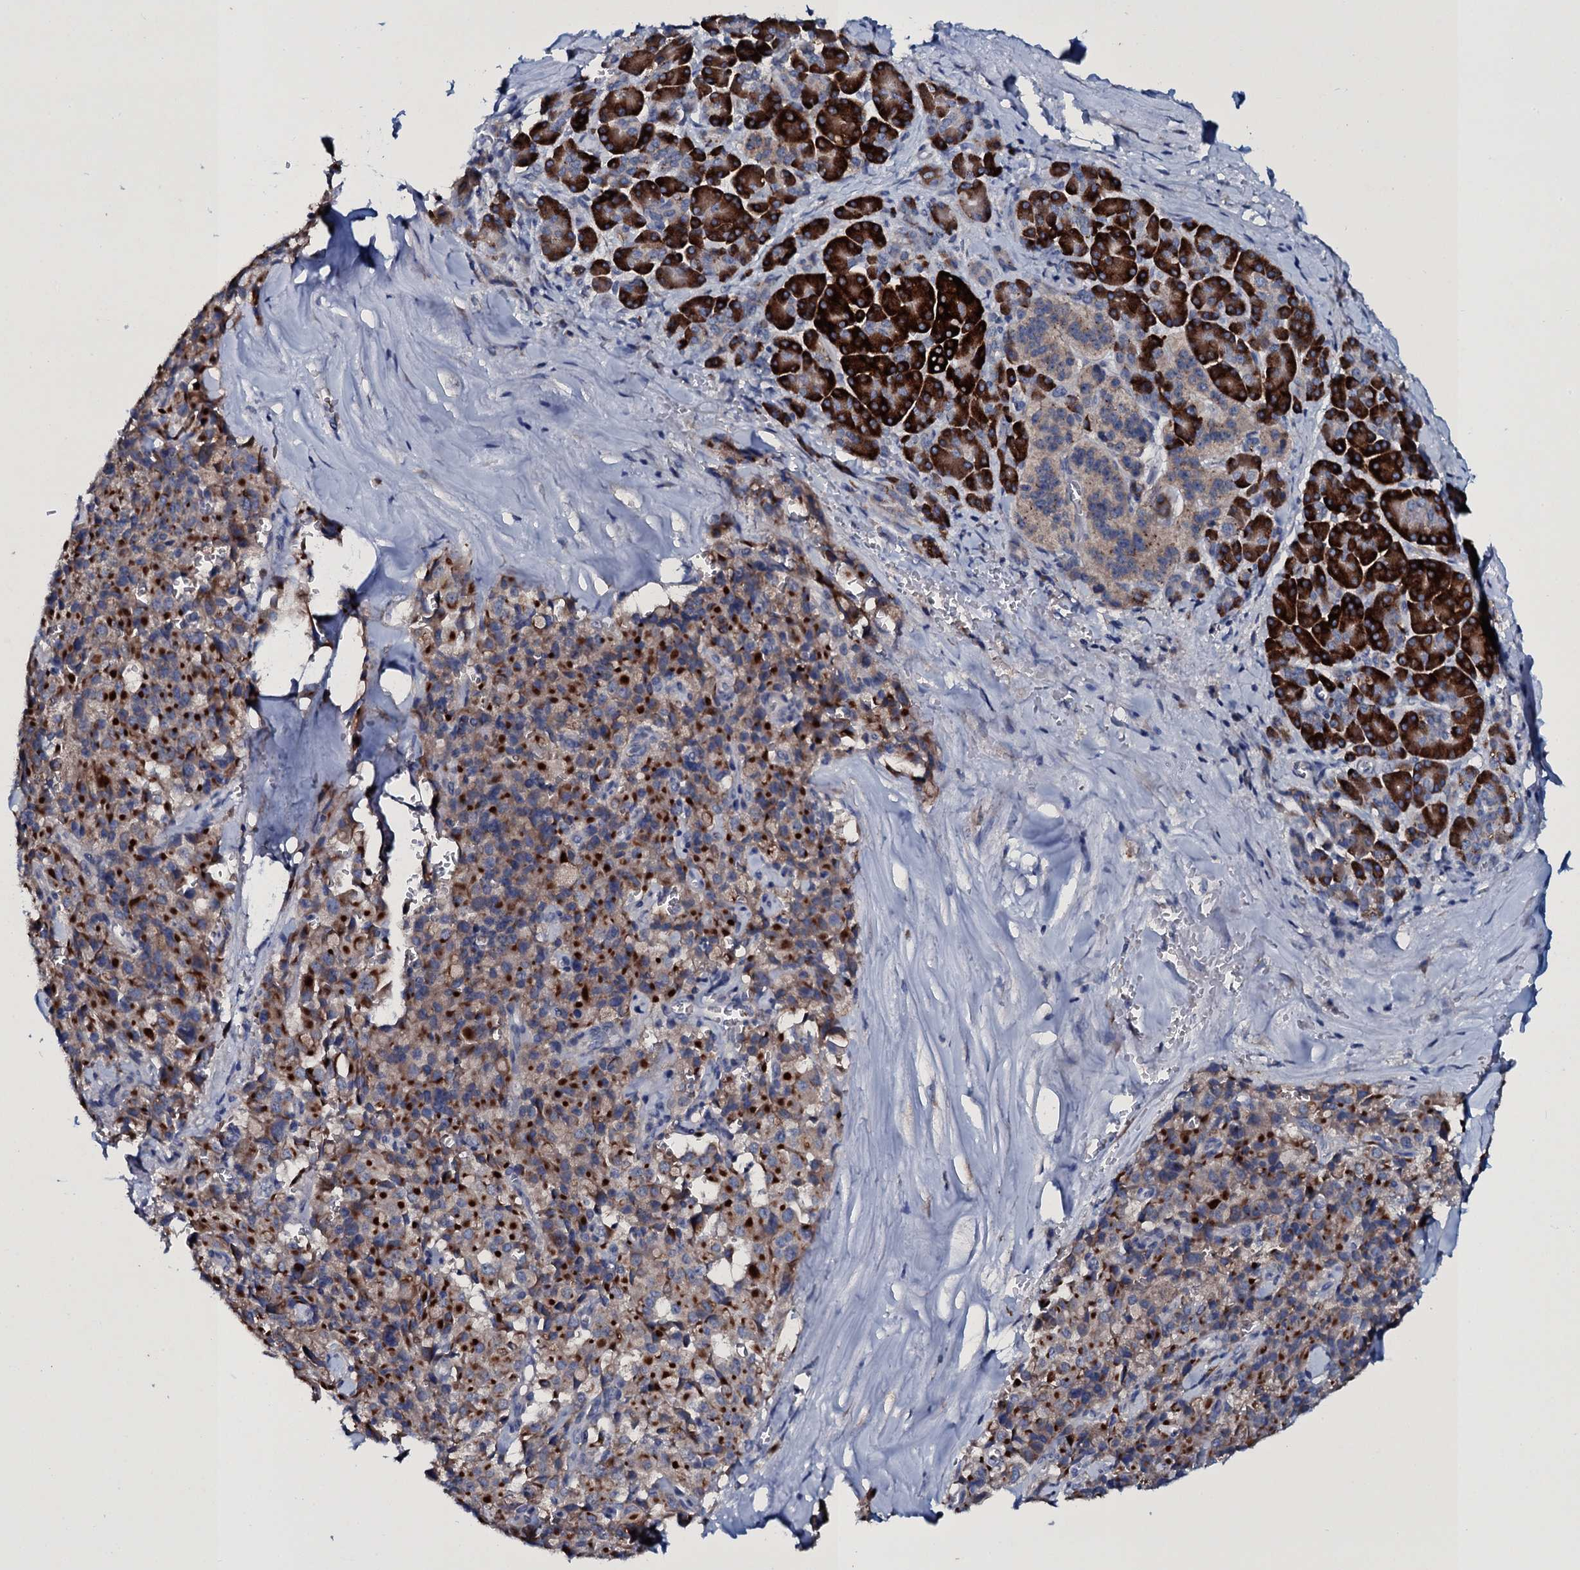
{"staining": {"intensity": "strong", "quantity": "25%-75%", "location": "cytoplasmic/membranous"}, "tissue": "pancreatic cancer", "cell_type": "Tumor cells", "image_type": "cancer", "snomed": [{"axis": "morphology", "description": "Adenocarcinoma, NOS"}, {"axis": "topography", "description": "Pancreas"}], "caption": "Protein expression analysis of adenocarcinoma (pancreatic) shows strong cytoplasmic/membranous expression in approximately 25%-75% of tumor cells. (IHC, brightfield microscopy, high magnification).", "gene": "TPGS2", "patient": {"sex": "male", "age": 65}}